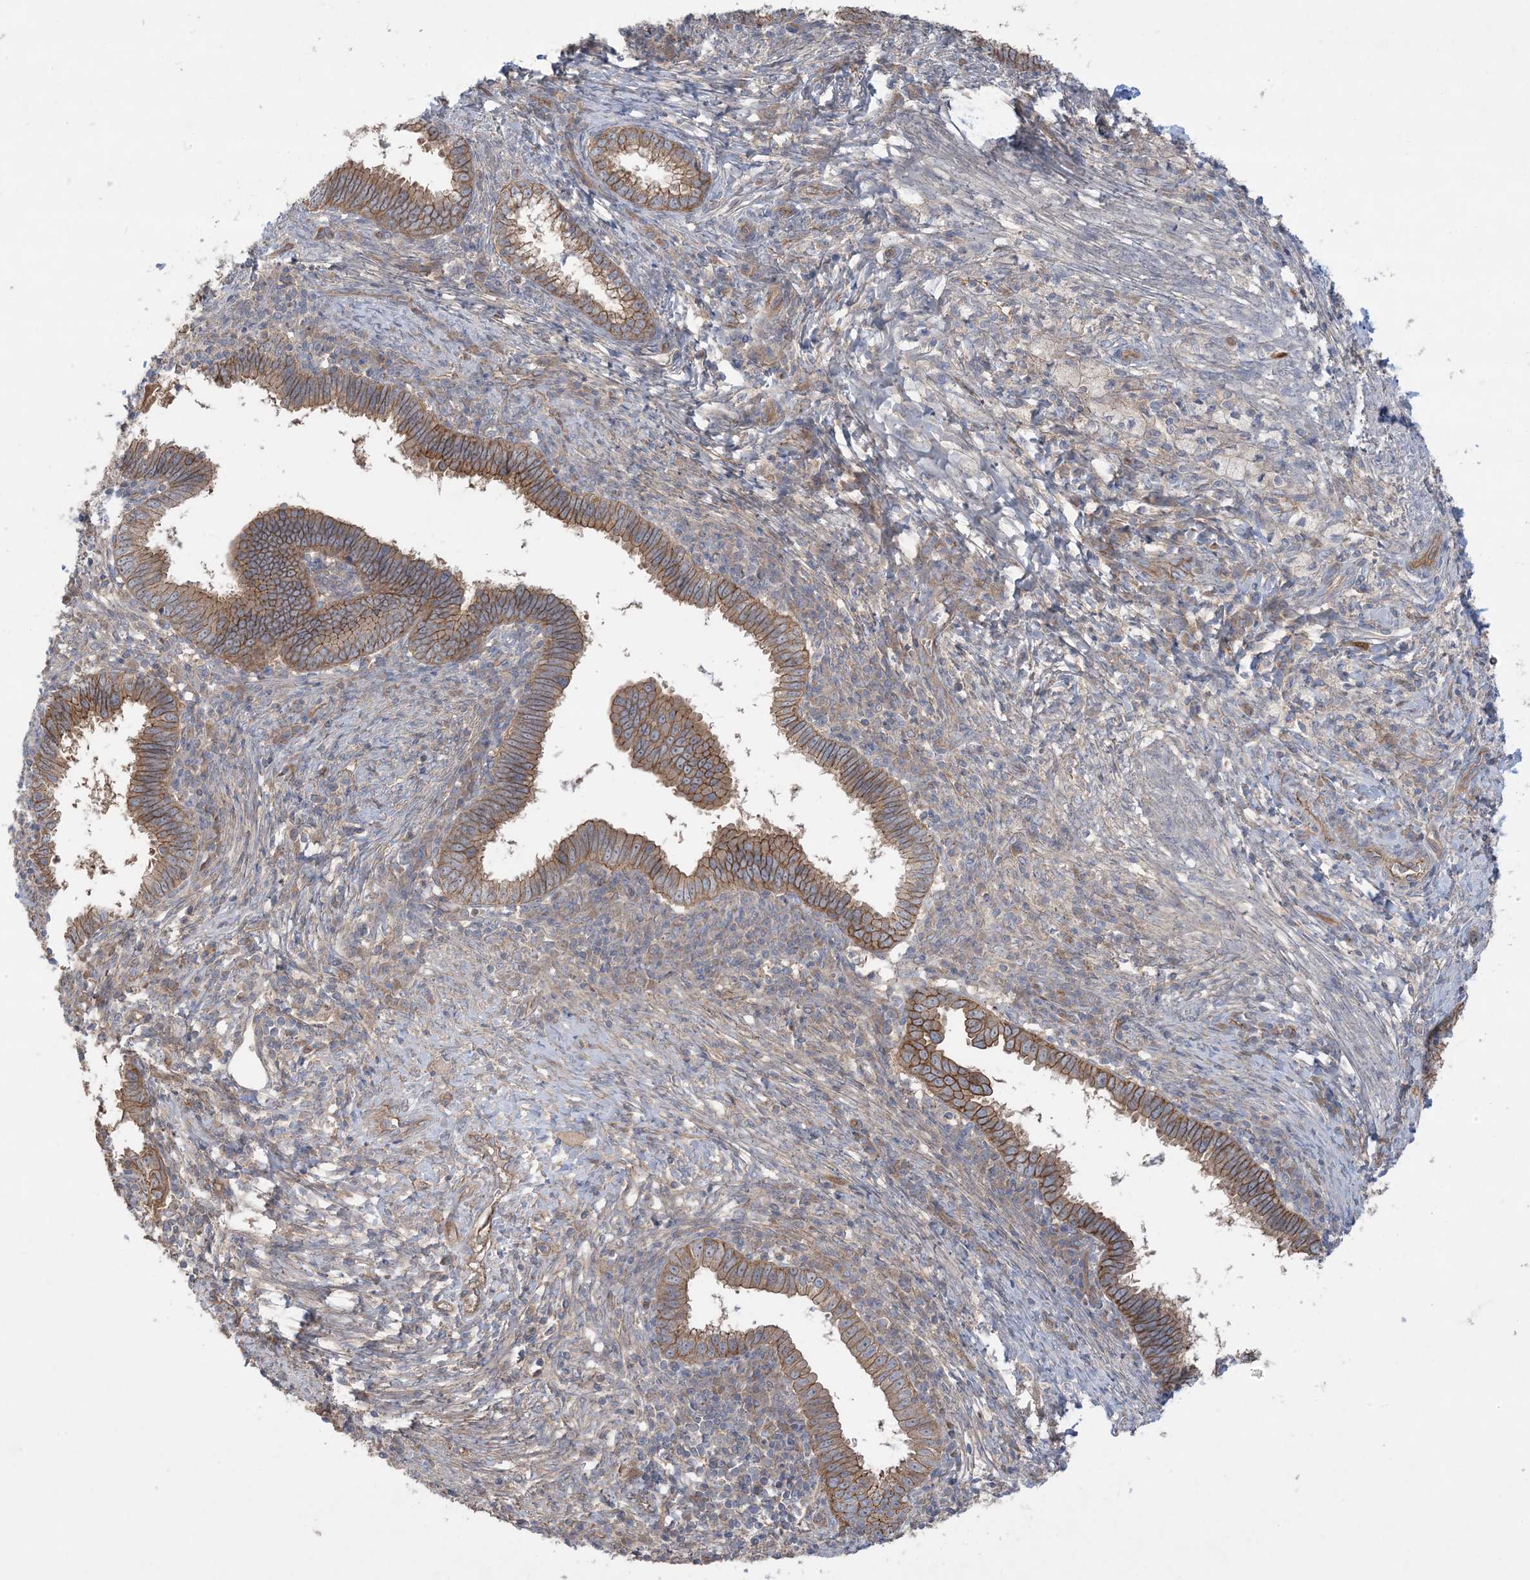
{"staining": {"intensity": "moderate", "quantity": ">75%", "location": "cytoplasmic/membranous"}, "tissue": "cervical cancer", "cell_type": "Tumor cells", "image_type": "cancer", "snomed": [{"axis": "morphology", "description": "Adenocarcinoma, NOS"}, {"axis": "topography", "description": "Cervix"}], "caption": "Adenocarcinoma (cervical) stained for a protein shows moderate cytoplasmic/membranous positivity in tumor cells. (DAB IHC, brown staining for protein, blue staining for nuclei).", "gene": "CCNY", "patient": {"sex": "female", "age": 36}}